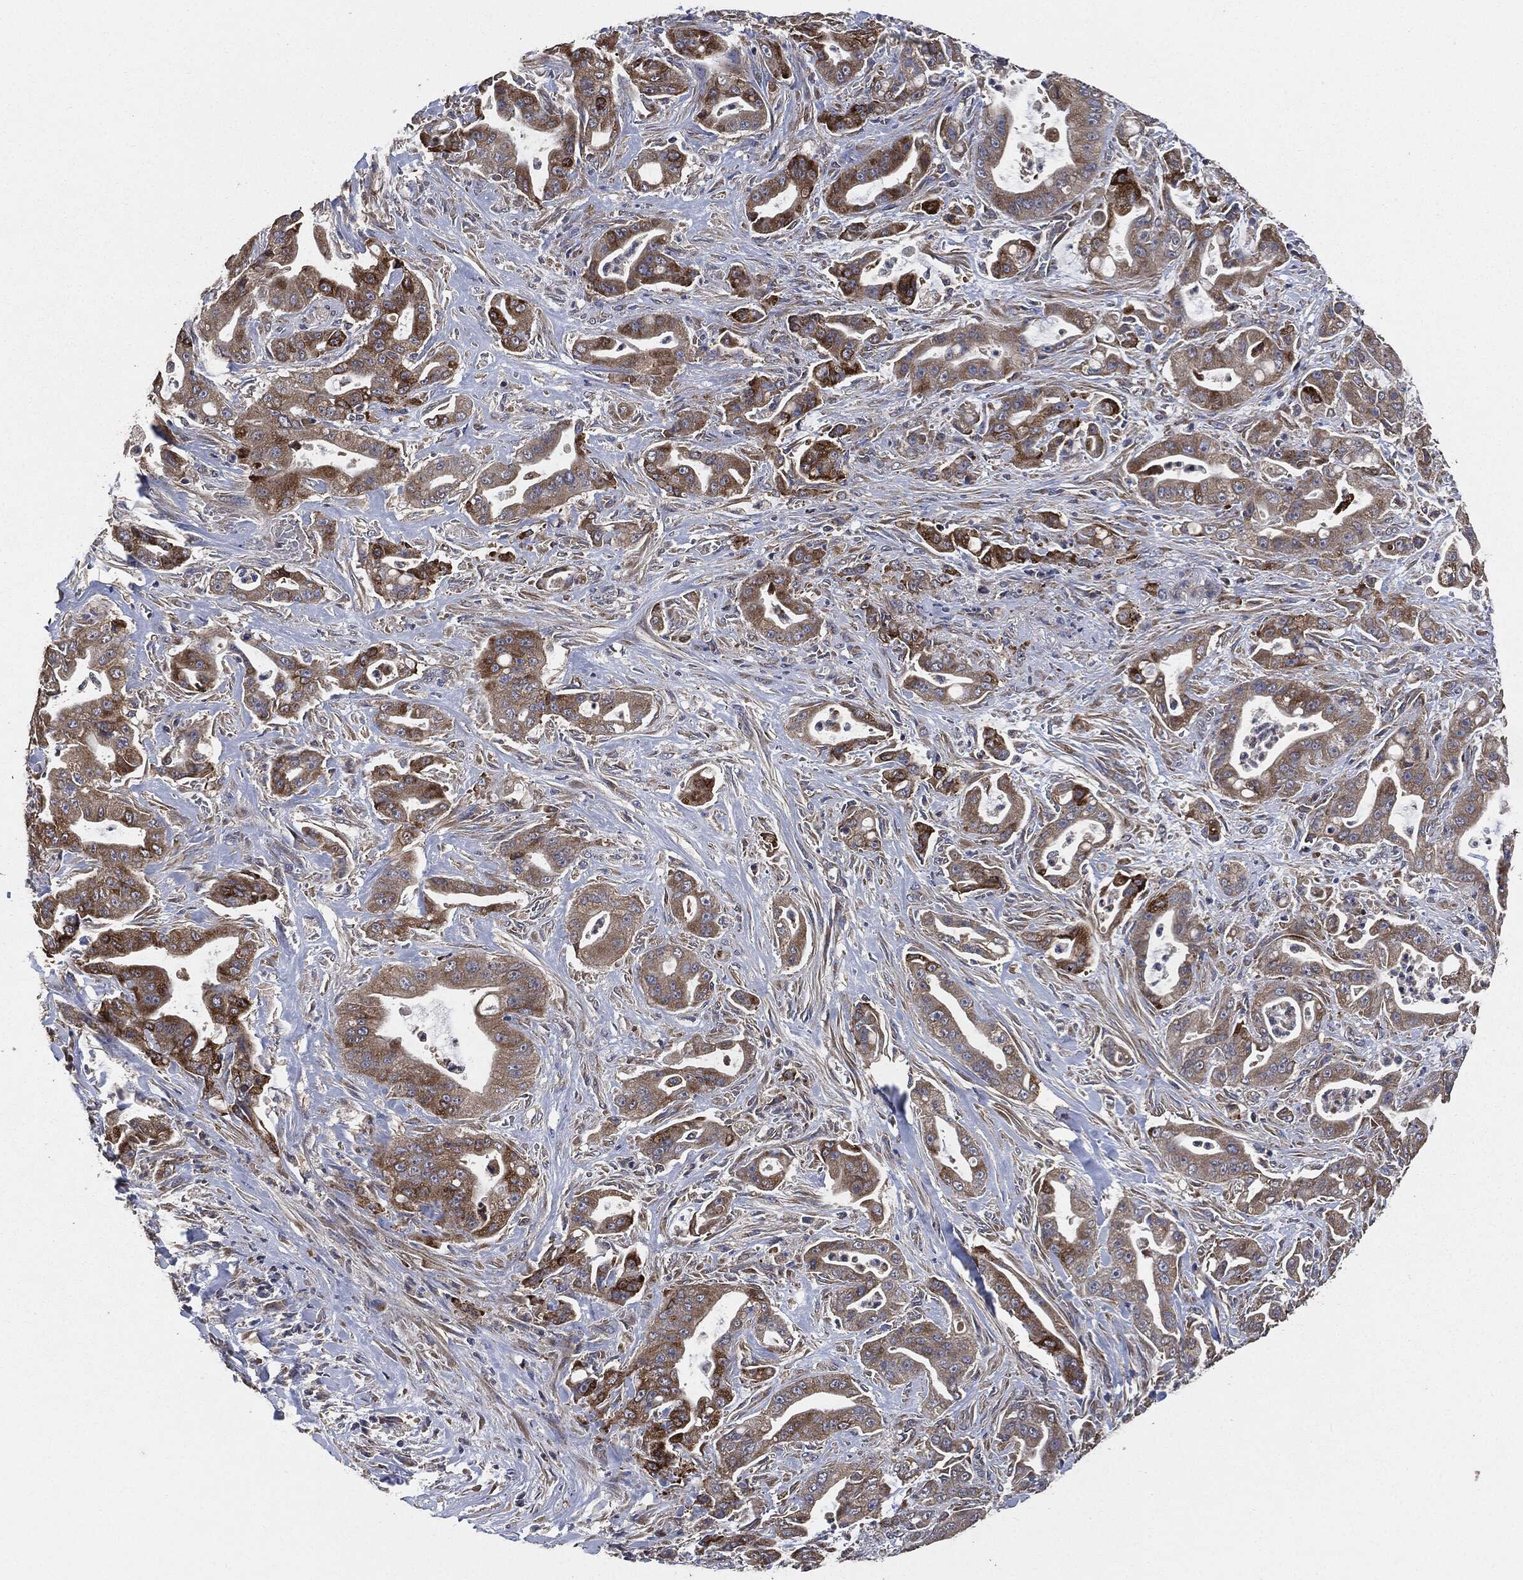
{"staining": {"intensity": "strong", "quantity": "<25%", "location": "cytoplasmic/membranous"}, "tissue": "pancreatic cancer", "cell_type": "Tumor cells", "image_type": "cancer", "snomed": [{"axis": "morphology", "description": "Normal tissue, NOS"}, {"axis": "morphology", "description": "Inflammation, NOS"}, {"axis": "morphology", "description": "Adenocarcinoma, NOS"}, {"axis": "topography", "description": "Pancreas"}], "caption": "This histopathology image demonstrates pancreatic cancer (adenocarcinoma) stained with immunohistochemistry (IHC) to label a protein in brown. The cytoplasmic/membranous of tumor cells show strong positivity for the protein. Nuclei are counter-stained blue.", "gene": "STK3", "patient": {"sex": "male", "age": 57}}